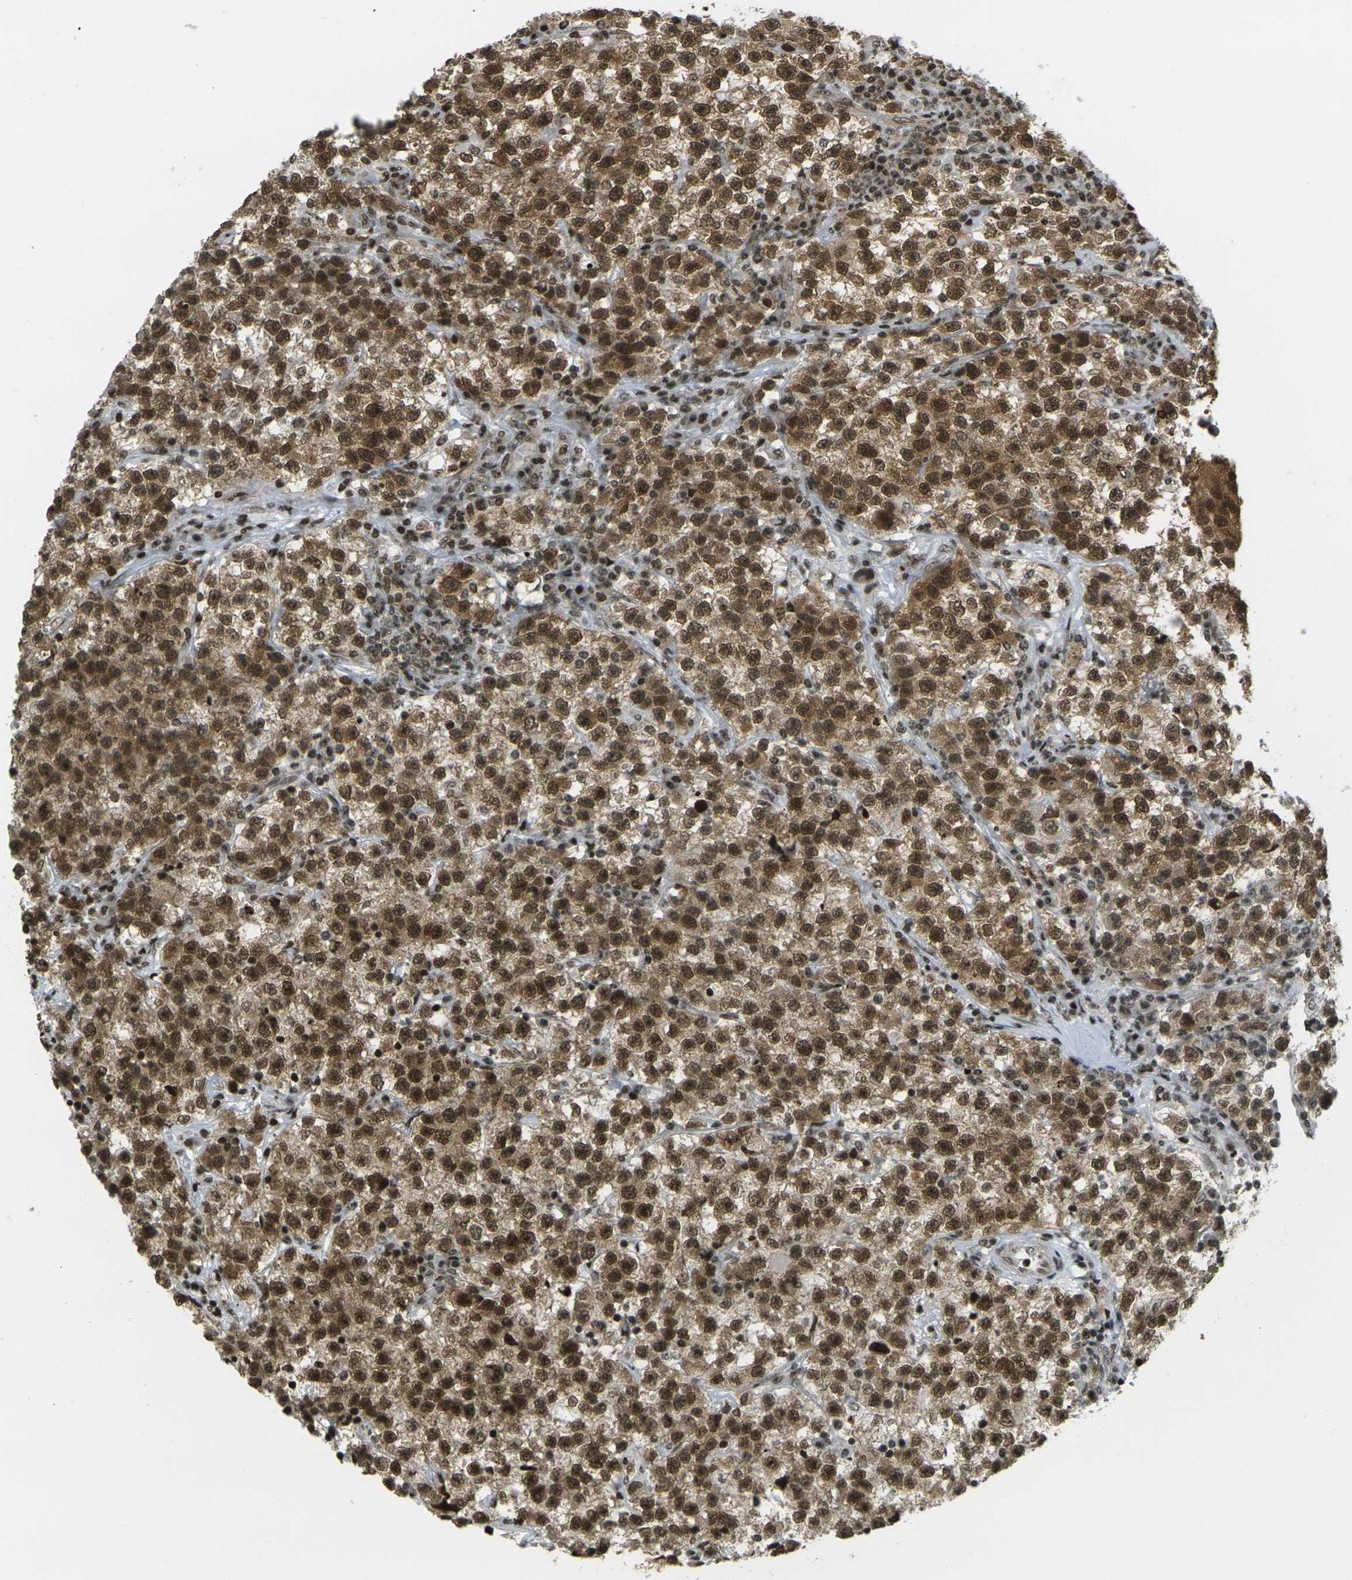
{"staining": {"intensity": "moderate", "quantity": ">75%", "location": "cytoplasmic/membranous,nuclear"}, "tissue": "testis cancer", "cell_type": "Tumor cells", "image_type": "cancer", "snomed": [{"axis": "morphology", "description": "Seminoma, NOS"}, {"axis": "topography", "description": "Testis"}], "caption": "IHC histopathology image of neoplastic tissue: seminoma (testis) stained using immunohistochemistry (IHC) shows medium levels of moderate protein expression localized specifically in the cytoplasmic/membranous and nuclear of tumor cells, appearing as a cytoplasmic/membranous and nuclear brown color.", "gene": "RUVBL2", "patient": {"sex": "male", "age": 22}}